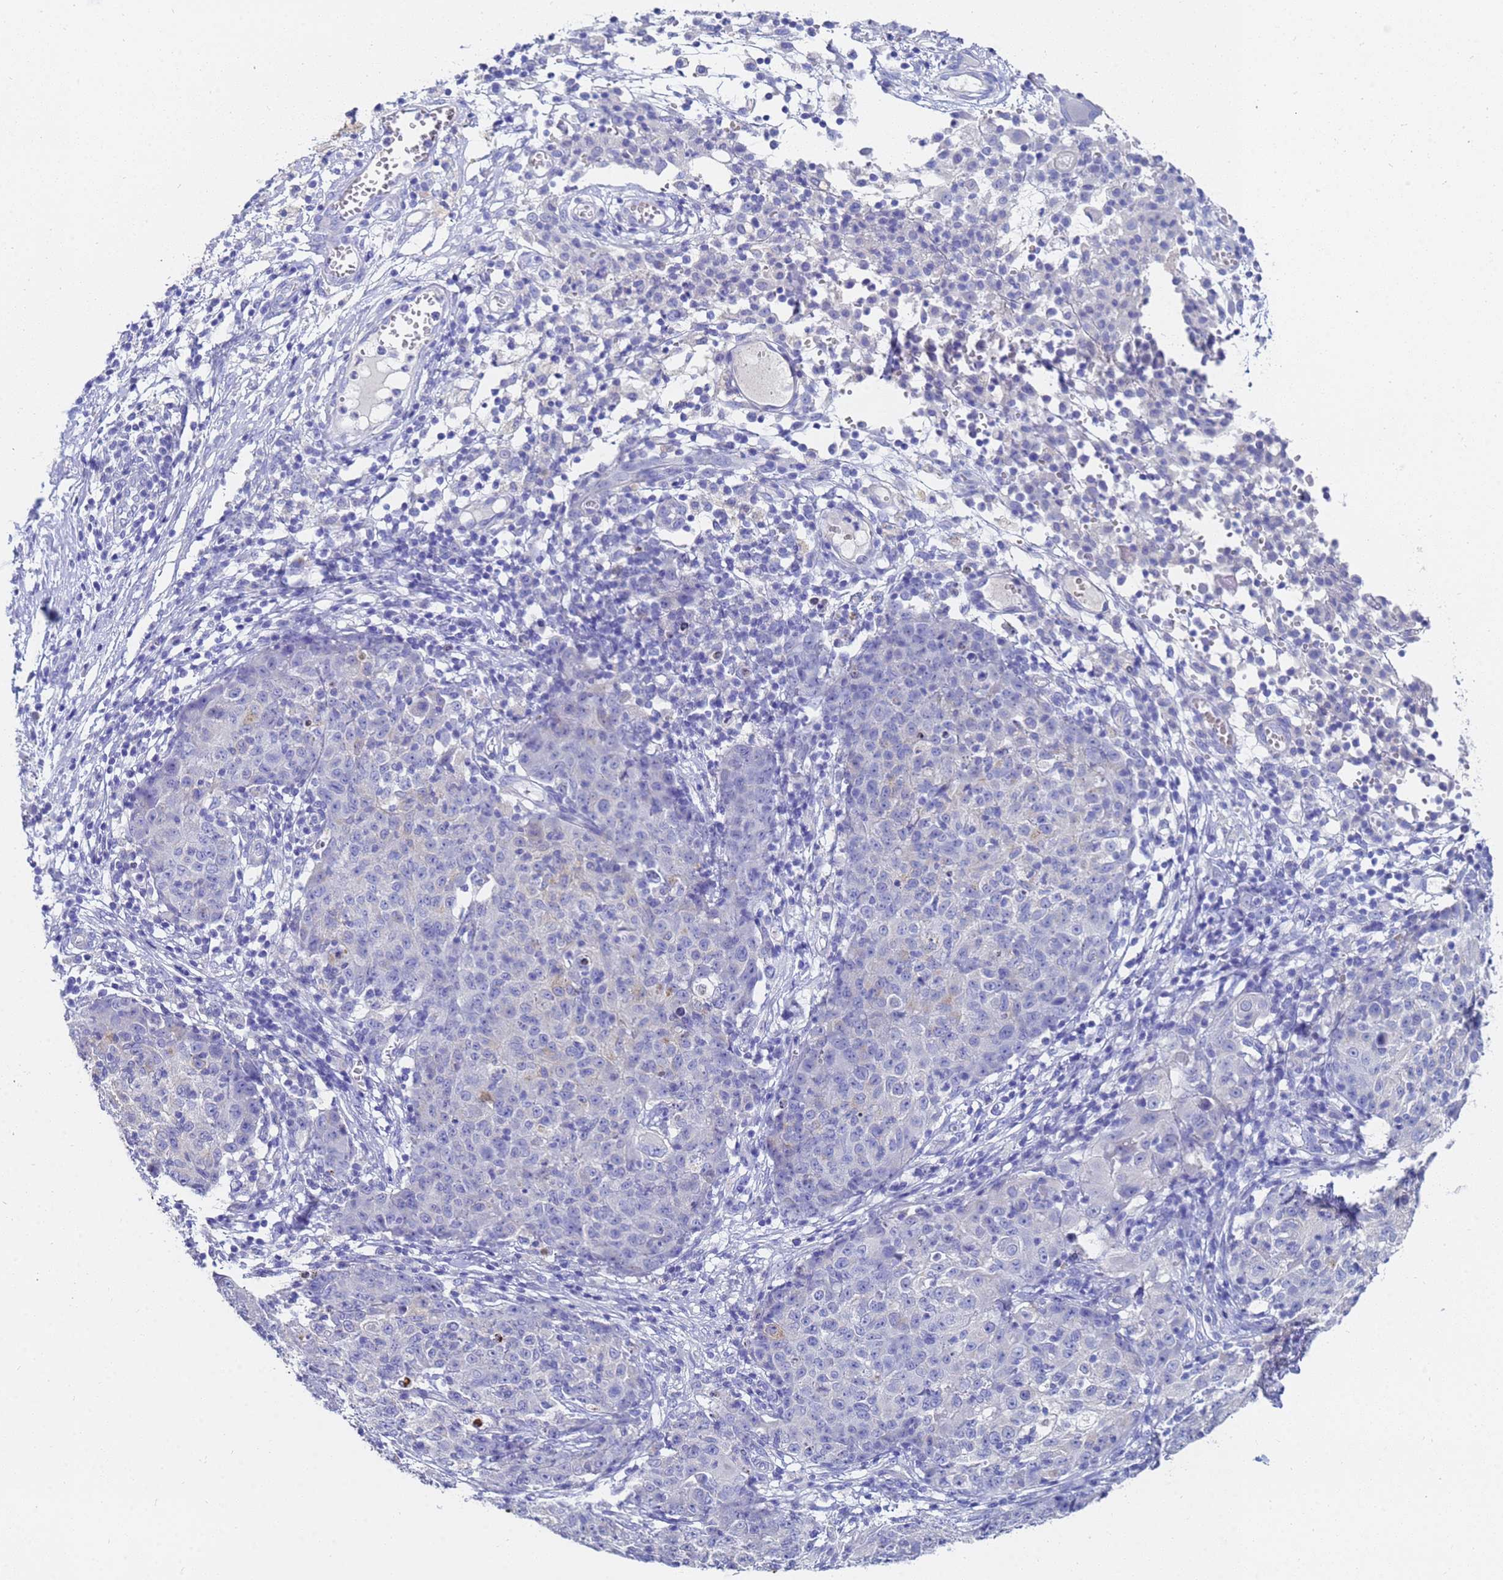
{"staining": {"intensity": "negative", "quantity": "none", "location": "none"}, "tissue": "ovarian cancer", "cell_type": "Tumor cells", "image_type": "cancer", "snomed": [{"axis": "morphology", "description": "Carcinoma, endometroid"}, {"axis": "topography", "description": "Ovary"}], "caption": "An IHC histopathology image of ovarian cancer (endometroid carcinoma) is shown. There is no staining in tumor cells of ovarian cancer (endometroid carcinoma).", "gene": "C2orf72", "patient": {"sex": "female", "age": 42}}